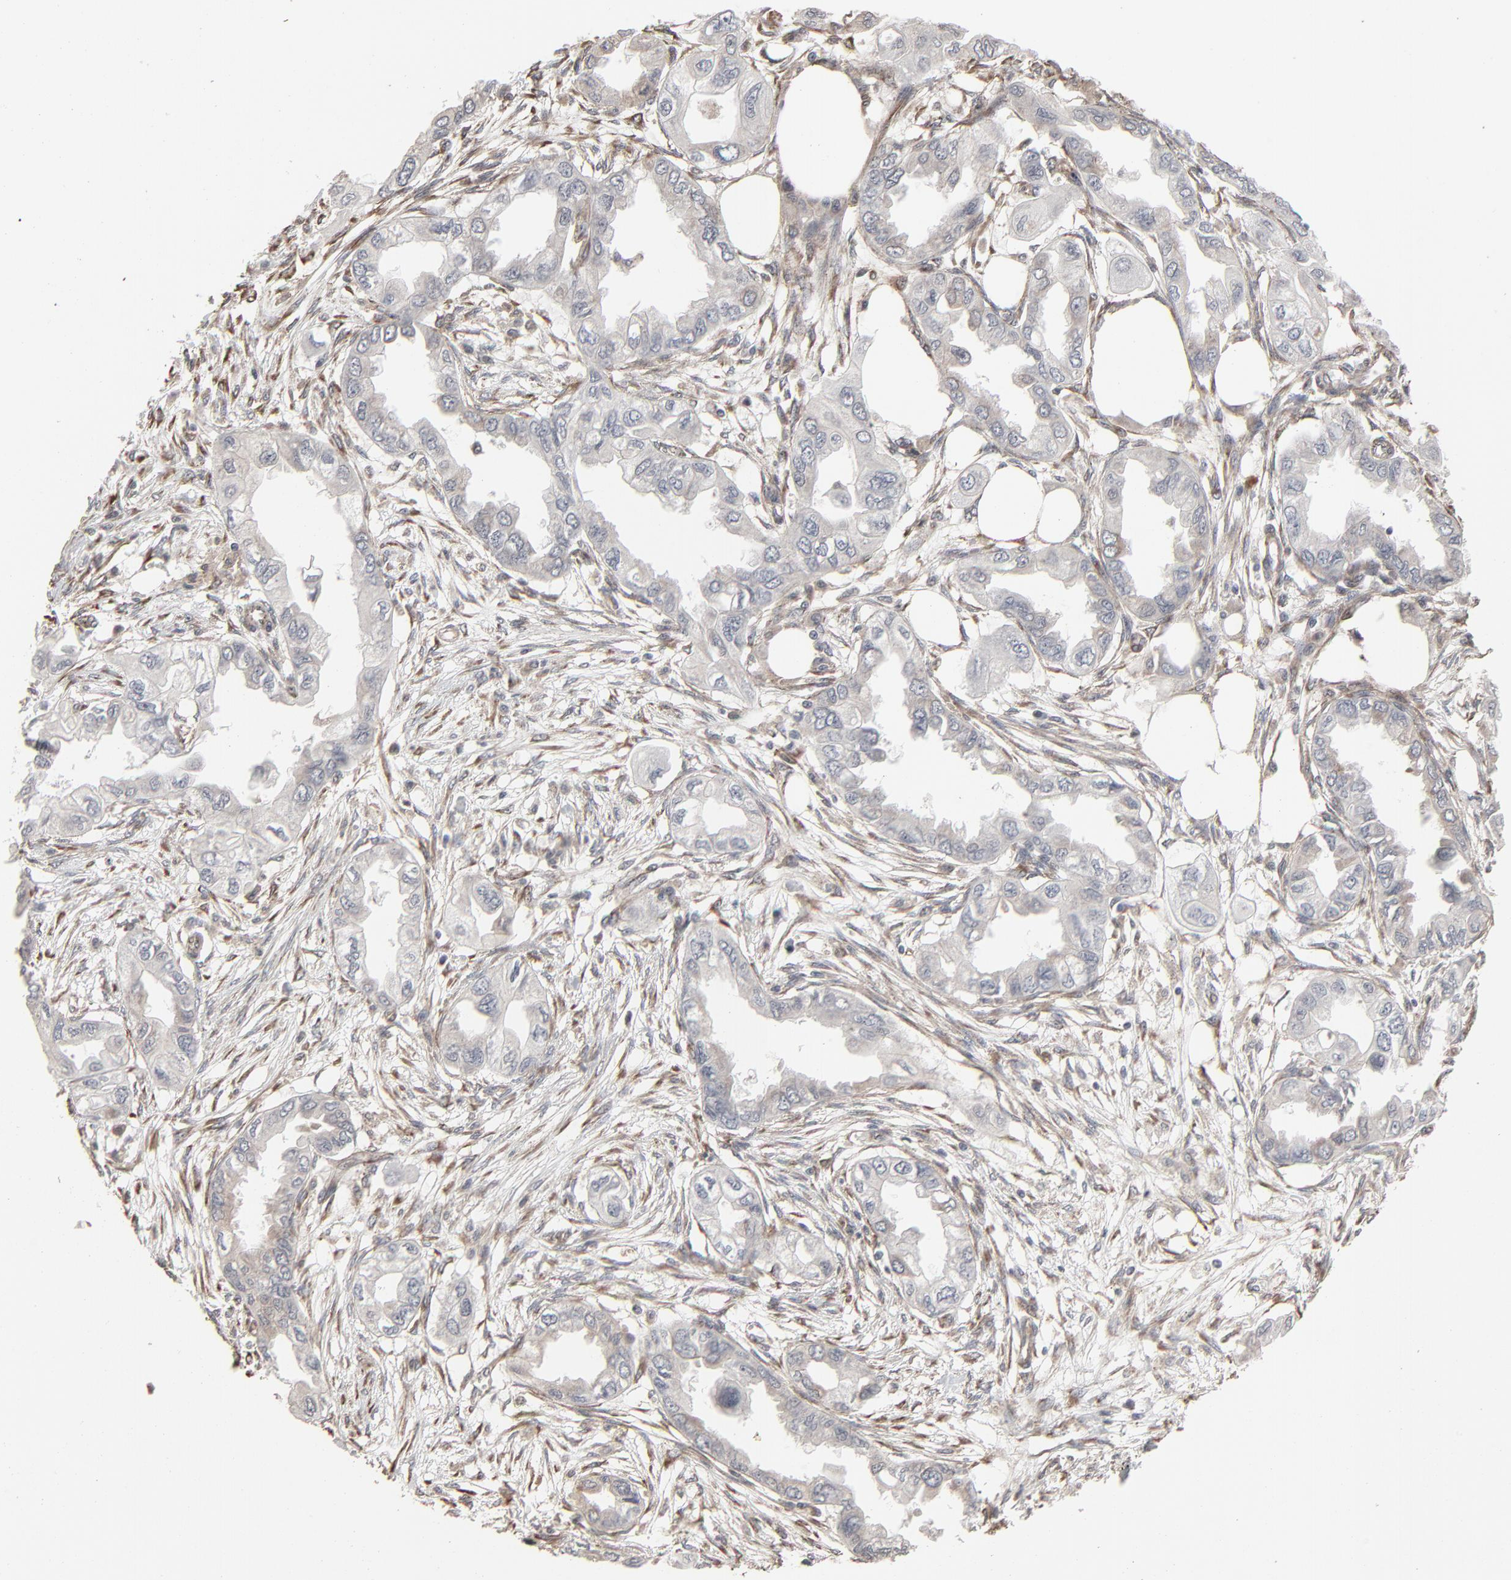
{"staining": {"intensity": "weak", "quantity": "<25%", "location": "cytoplasmic/membranous"}, "tissue": "endometrial cancer", "cell_type": "Tumor cells", "image_type": "cancer", "snomed": [{"axis": "morphology", "description": "Adenocarcinoma, NOS"}, {"axis": "topography", "description": "Endometrium"}], "caption": "Histopathology image shows no significant protein positivity in tumor cells of endometrial cancer (adenocarcinoma).", "gene": "CTNND1", "patient": {"sex": "female", "age": 67}}